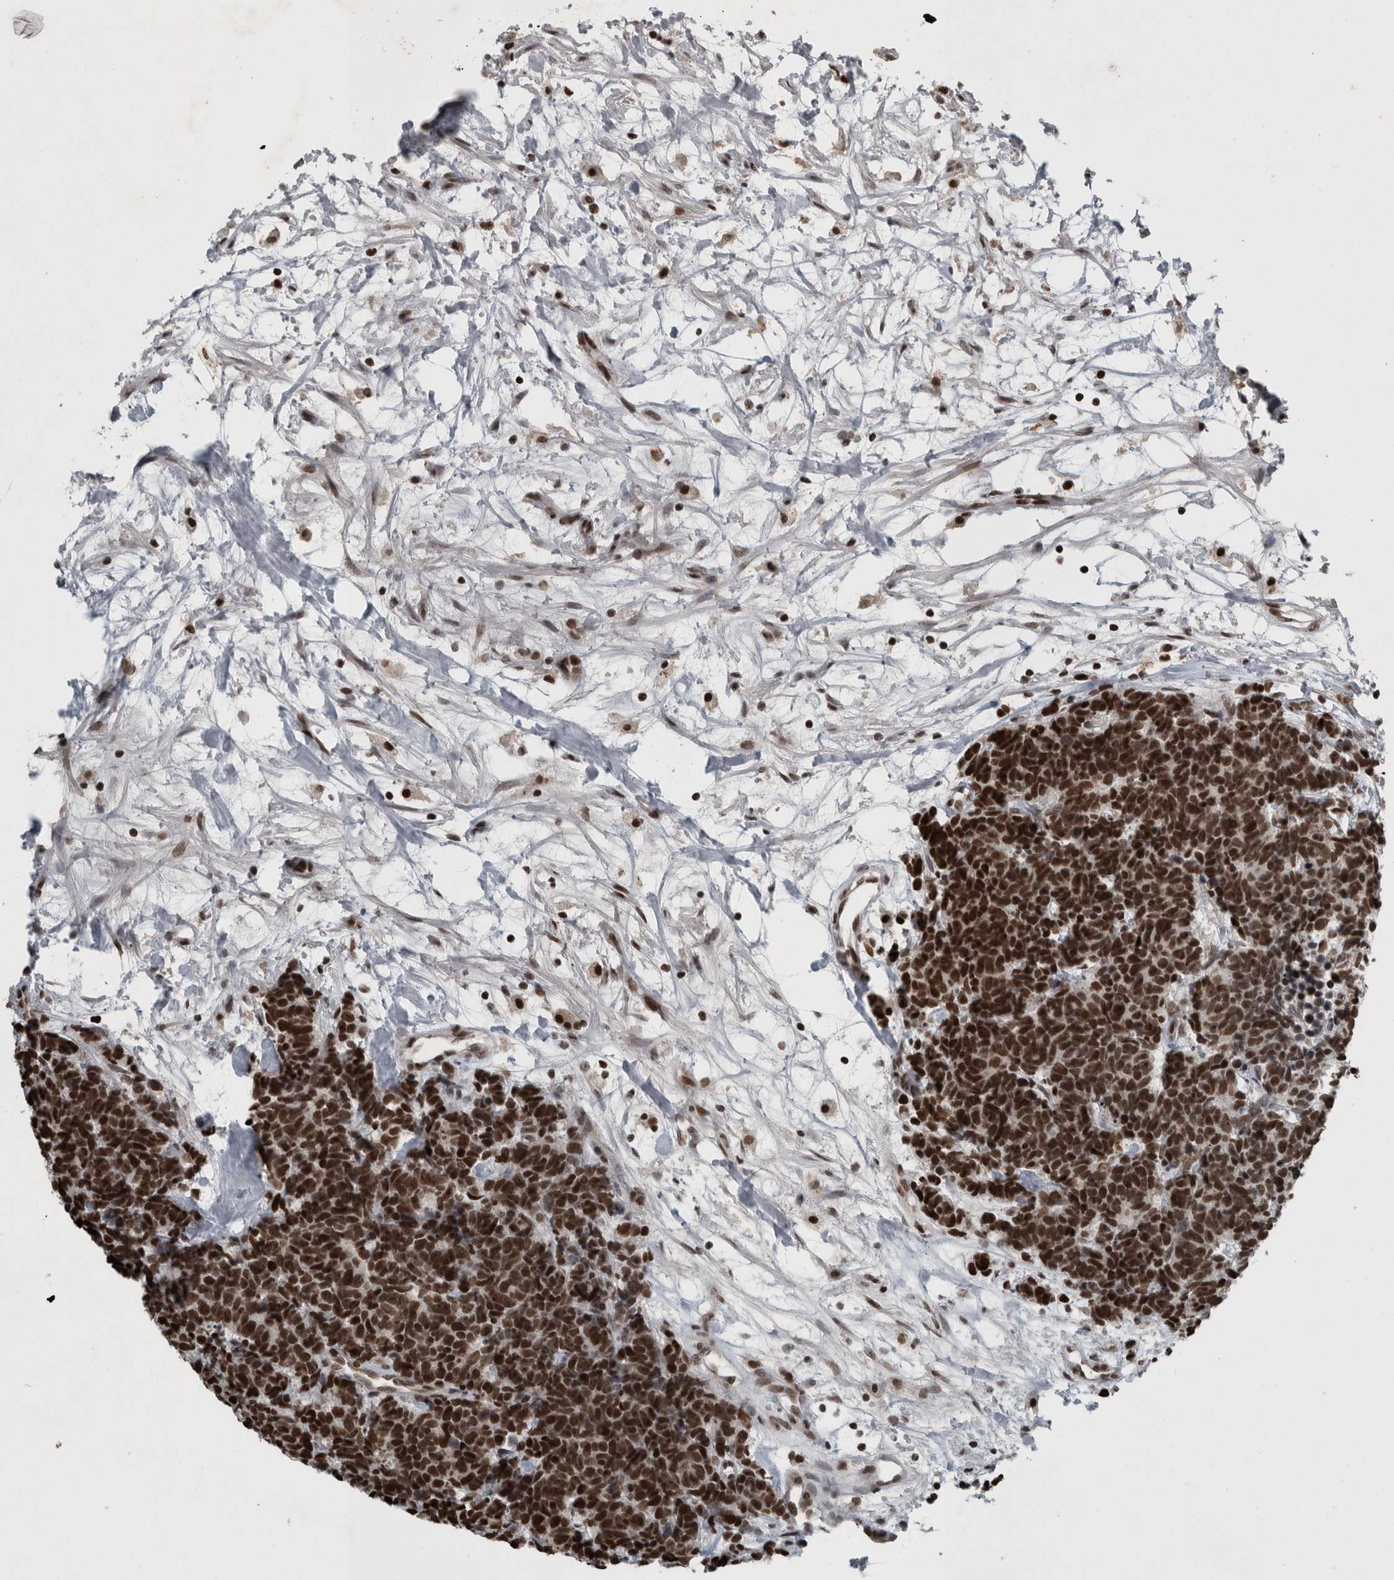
{"staining": {"intensity": "strong", "quantity": ">75%", "location": "nuclear"}, "tissue": "carcinoid", "cell_type": "Tumor cells", "image_type": "cancer", "snomed": [{"axis": "morphology", "description": "Carcinoma, NOS"}, {"axis": "morphology", "description": "Carcinoid, malignant, NOS"}, {"axis": "topography", "description": "Urinary bladder"}], "caption": "Human carcinoid stained with a brown dye demonstrates strong nuclear positive staining in about >75% of tumor cells.", "gene": "UNC50", "patient": {"sex": "male", "age": 57}}